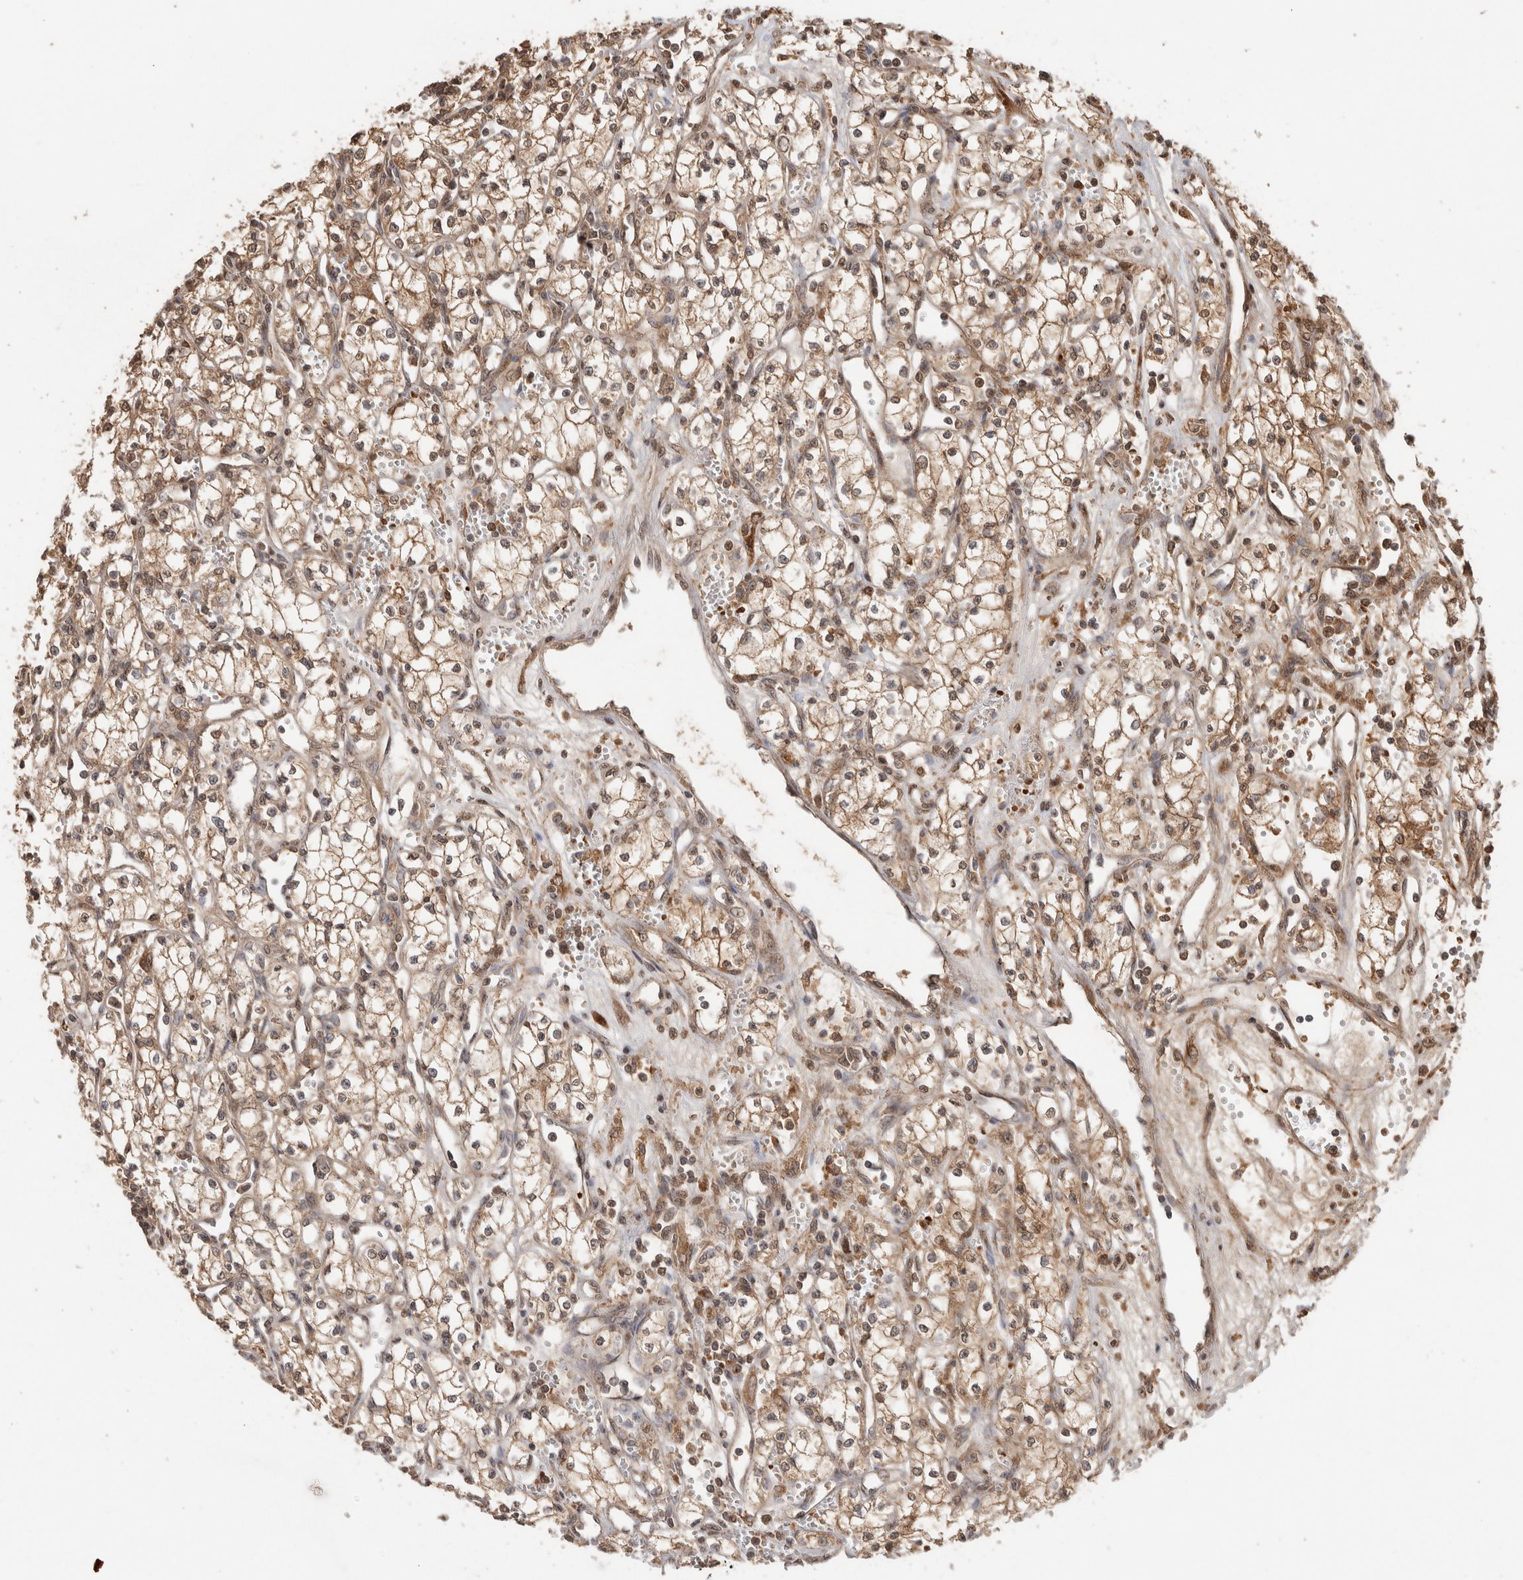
{"staining": {"intensity": "moderate", "quantity": ">75%", "location": "cytoplasmic/membranous"}, "tissue": "renal cancer", "cell_type": "Tumor cells", "image_type": "cancer", "snomed": [{"axis": "morphology", "description": "Adenocarcinoma, NOS"}, {"axis": "topography", "description": "Kidney"}], "caption": "An image of human adenocarcinoma (renal) stained for a protein displays moderate cytoplasmic/membranous brown staining in tumor cells. Using DAB (brown) and hematoxylin (blue) stains, captured at high magnification using brightfield microscopy.", "gene": "FAM3A", "patient": {"sex": "male", "age": 59}}